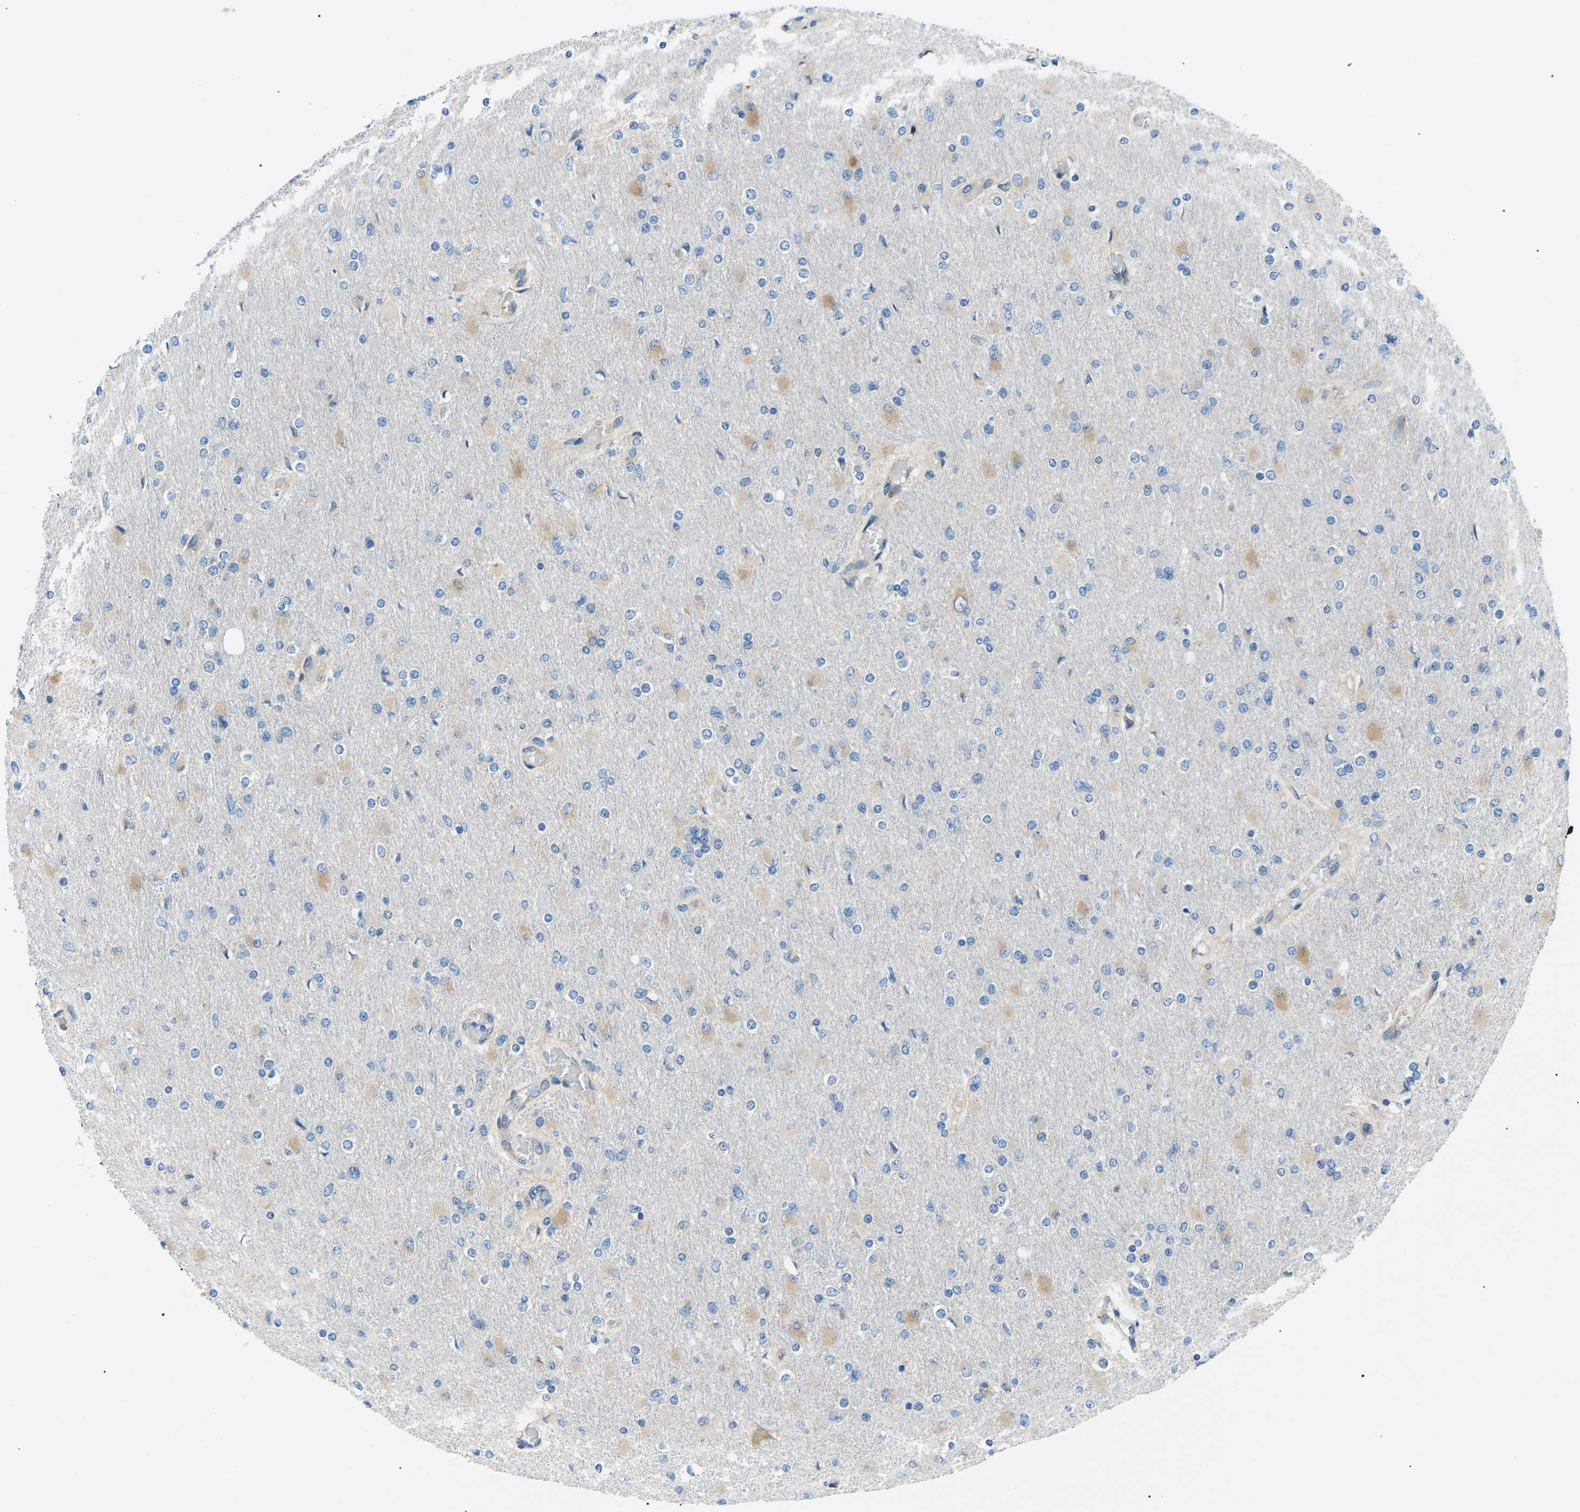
{"staining": {"intensity": "weak", "quantity": "<25%", "location": "cytoplasmic/membranous"}, "tissue": "glioma", "cell_type": "Tumor cells", "image_type": "cancer", "snomed": [{"axis": "morphology", "description": "Glioma, malignant, High grade"}, {"axis": "topography", "description": "Cerebral cortex"}], "caption": "There is no significant staining in tumor cells of glioma.", "gene": "ZDHHC24", "patient": {"sex": "female", "age": 36}}